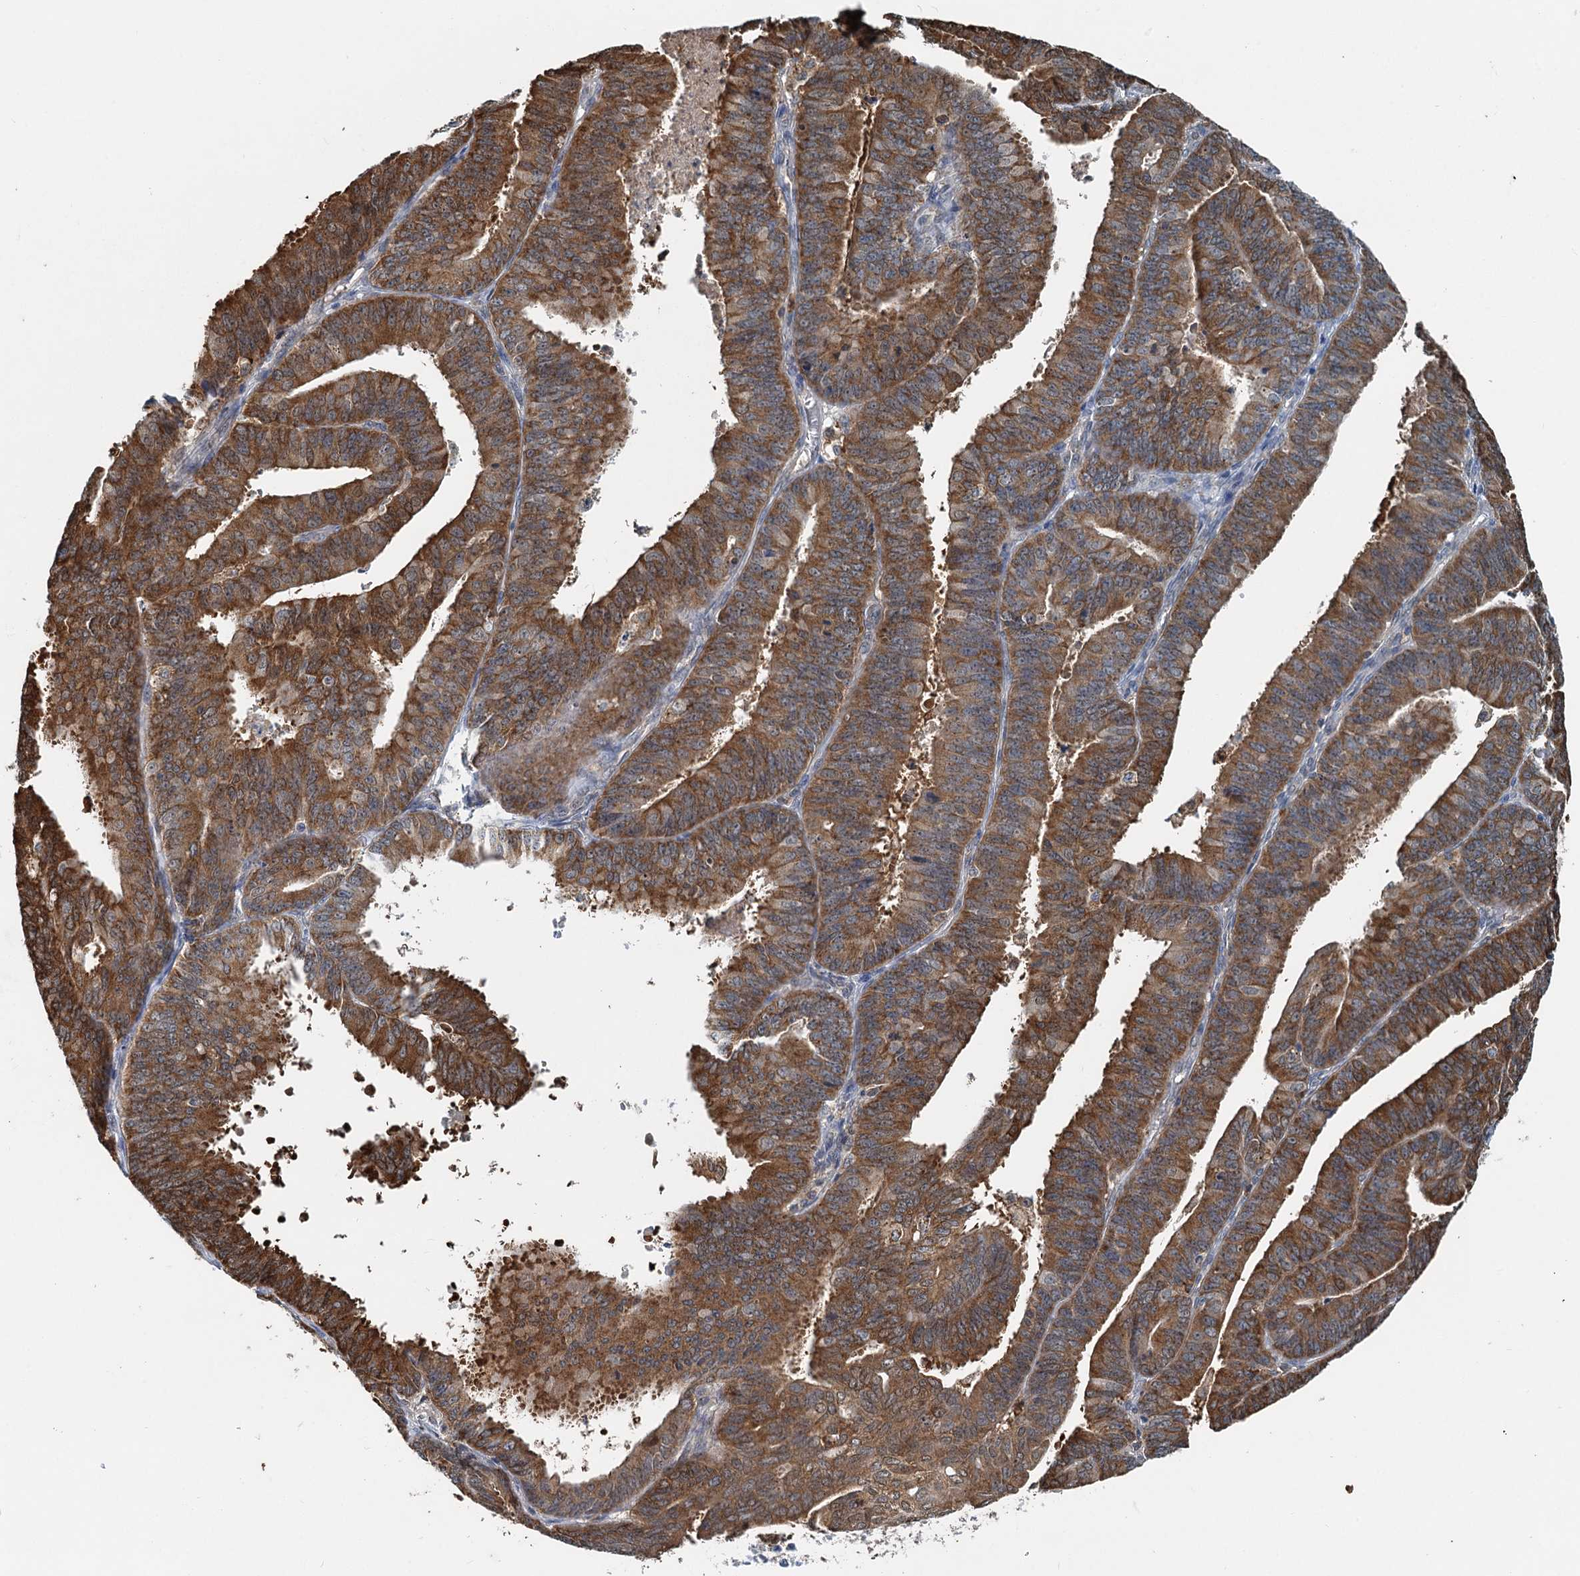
{"staining": {"intensity": "strong", "quantity": ">75%", "location": "cytoplasmic/membranous"}, "tissue": "endometrial cancer", "cell_type": "Tumor cells", "image_type": "cancer", "snomed": [{"axis": "morphology", "description": "Adenocarcinoma, NOS"}, {"axis": "topography", "description": "Endometrium"}], "caption": "A micrograph showing strong cytoplasmic/membranous positivity in approximately >75% of tumor cells in endometrial adenocarcinoma, as visualized by brown immunohistochemical staining.", "gene": "GPI", "patient": {"sex": "female", "age": 73}}